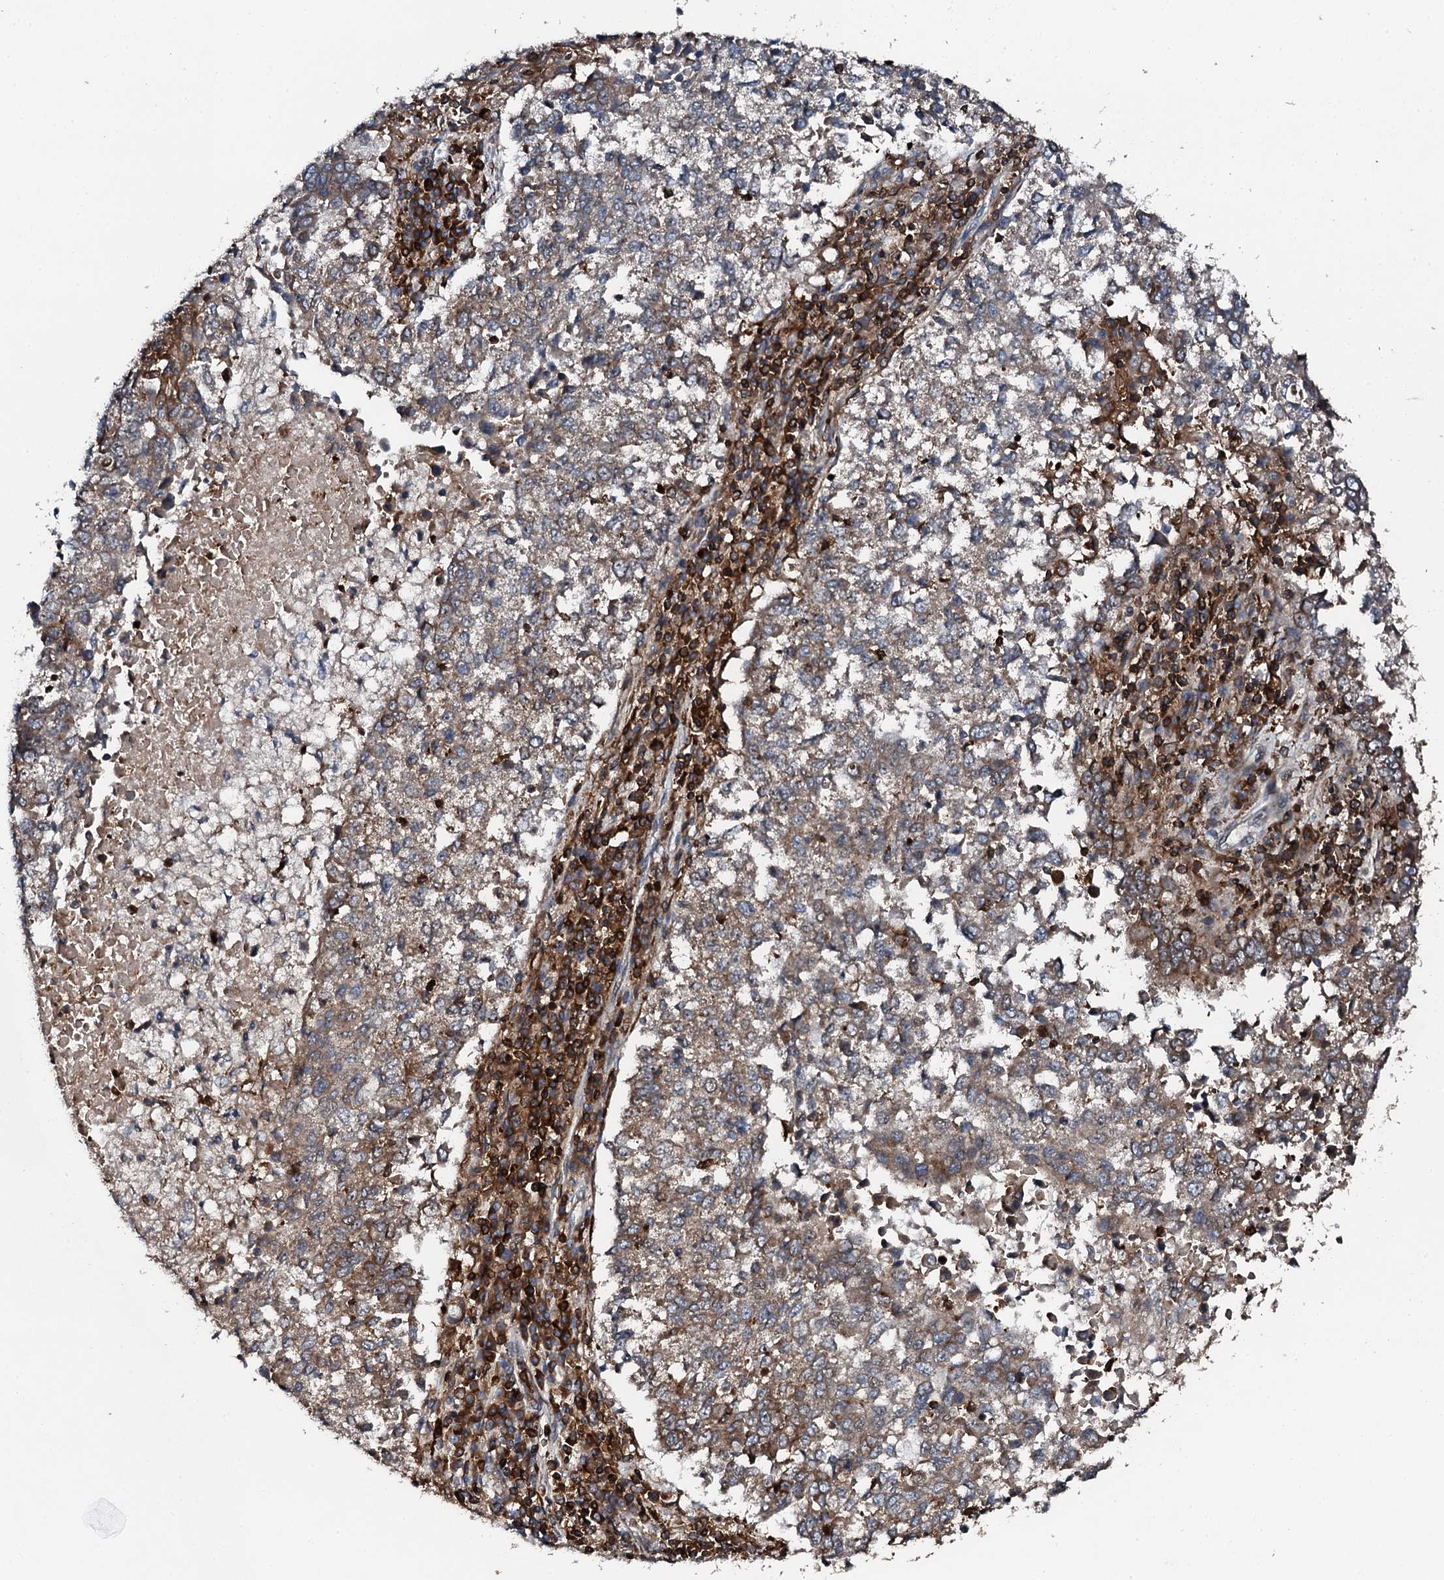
{"staining": {"intensity": "weak", "quantity": "25%-75%", "location": "cytoplasmic/membranous"}, "tissue": "lung cancer", "cell_type": "Tumor cells", "image_type": "cancer", "snomed": [{"axis": "morphology", "description": "Squamous cell carcinoma, NOS"}, {"axis": "topography", "description": "Lung"}], "caption": "Immunohistochemical staining of lung squamous cell carcinoma demonstrates low levels of weak cytoplasmic/membranous protein positivity in about 25%-75% of tumor cells.", "gene": "EDC4", "patient": {"sex": "male", "age": 73}}